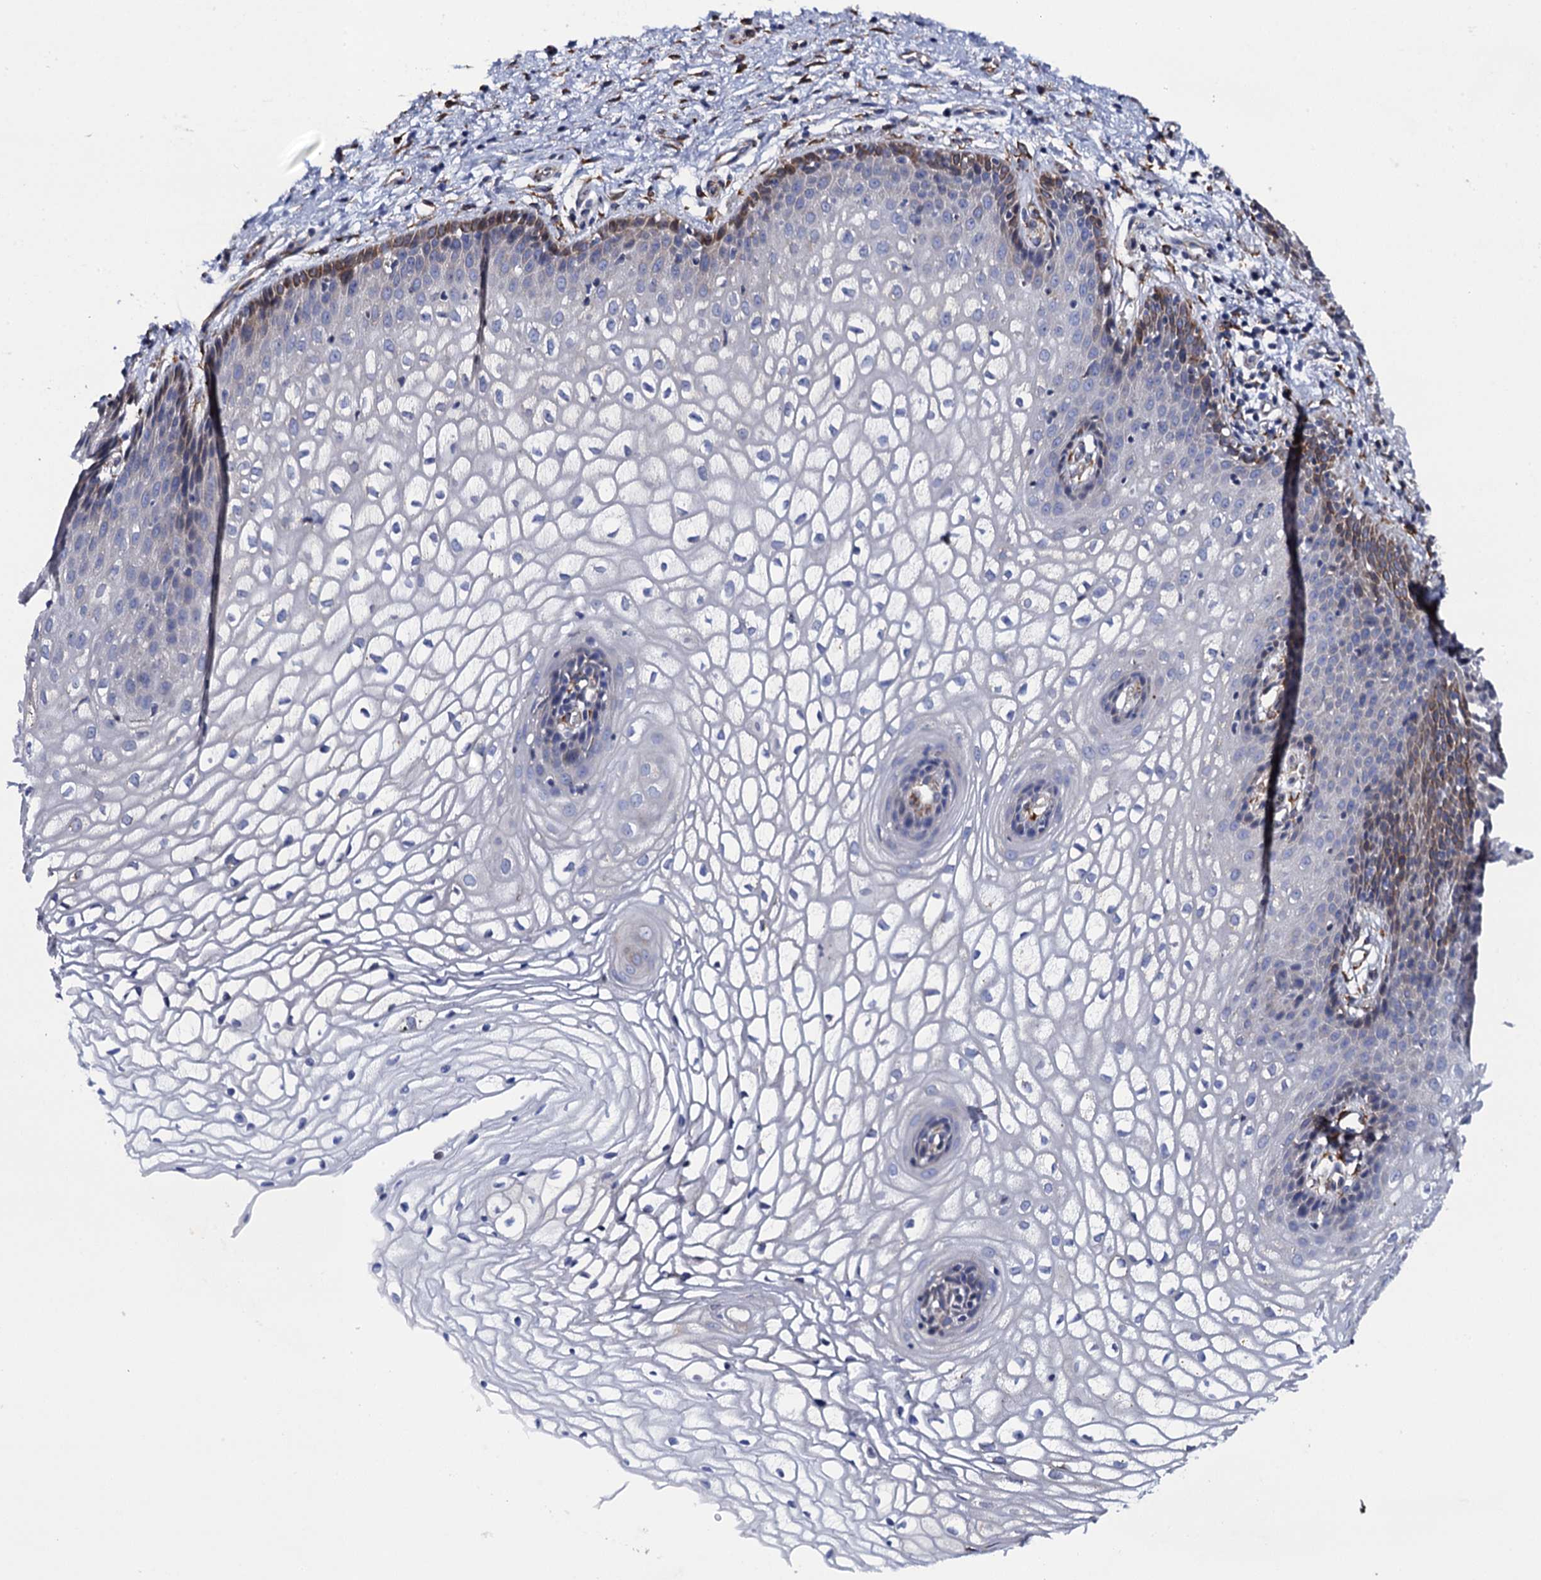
{"staining": {"intensity": "moderate", "quantity": "<25%", "location": "cytoplasmic/membranous"}, "tissue": "vagina", "cell_type": "Squamous epithelial cells", "image_type": "normal", "snomed": [{"axis": "morphology", "description": "Normal tissue, NOS"}, {"axis": "topography", "description": "Vagina"}], "caption": "A high-resolution image shows immunohistochemistry staining of normal vagina, which displays moderate cytoplasmic/membranous positivity in about <25% of squamous epithelial cells. Nuclei are stained in blue.", "gene": "POGLUT3", "patient": {"sex": "female", "age": 34}}